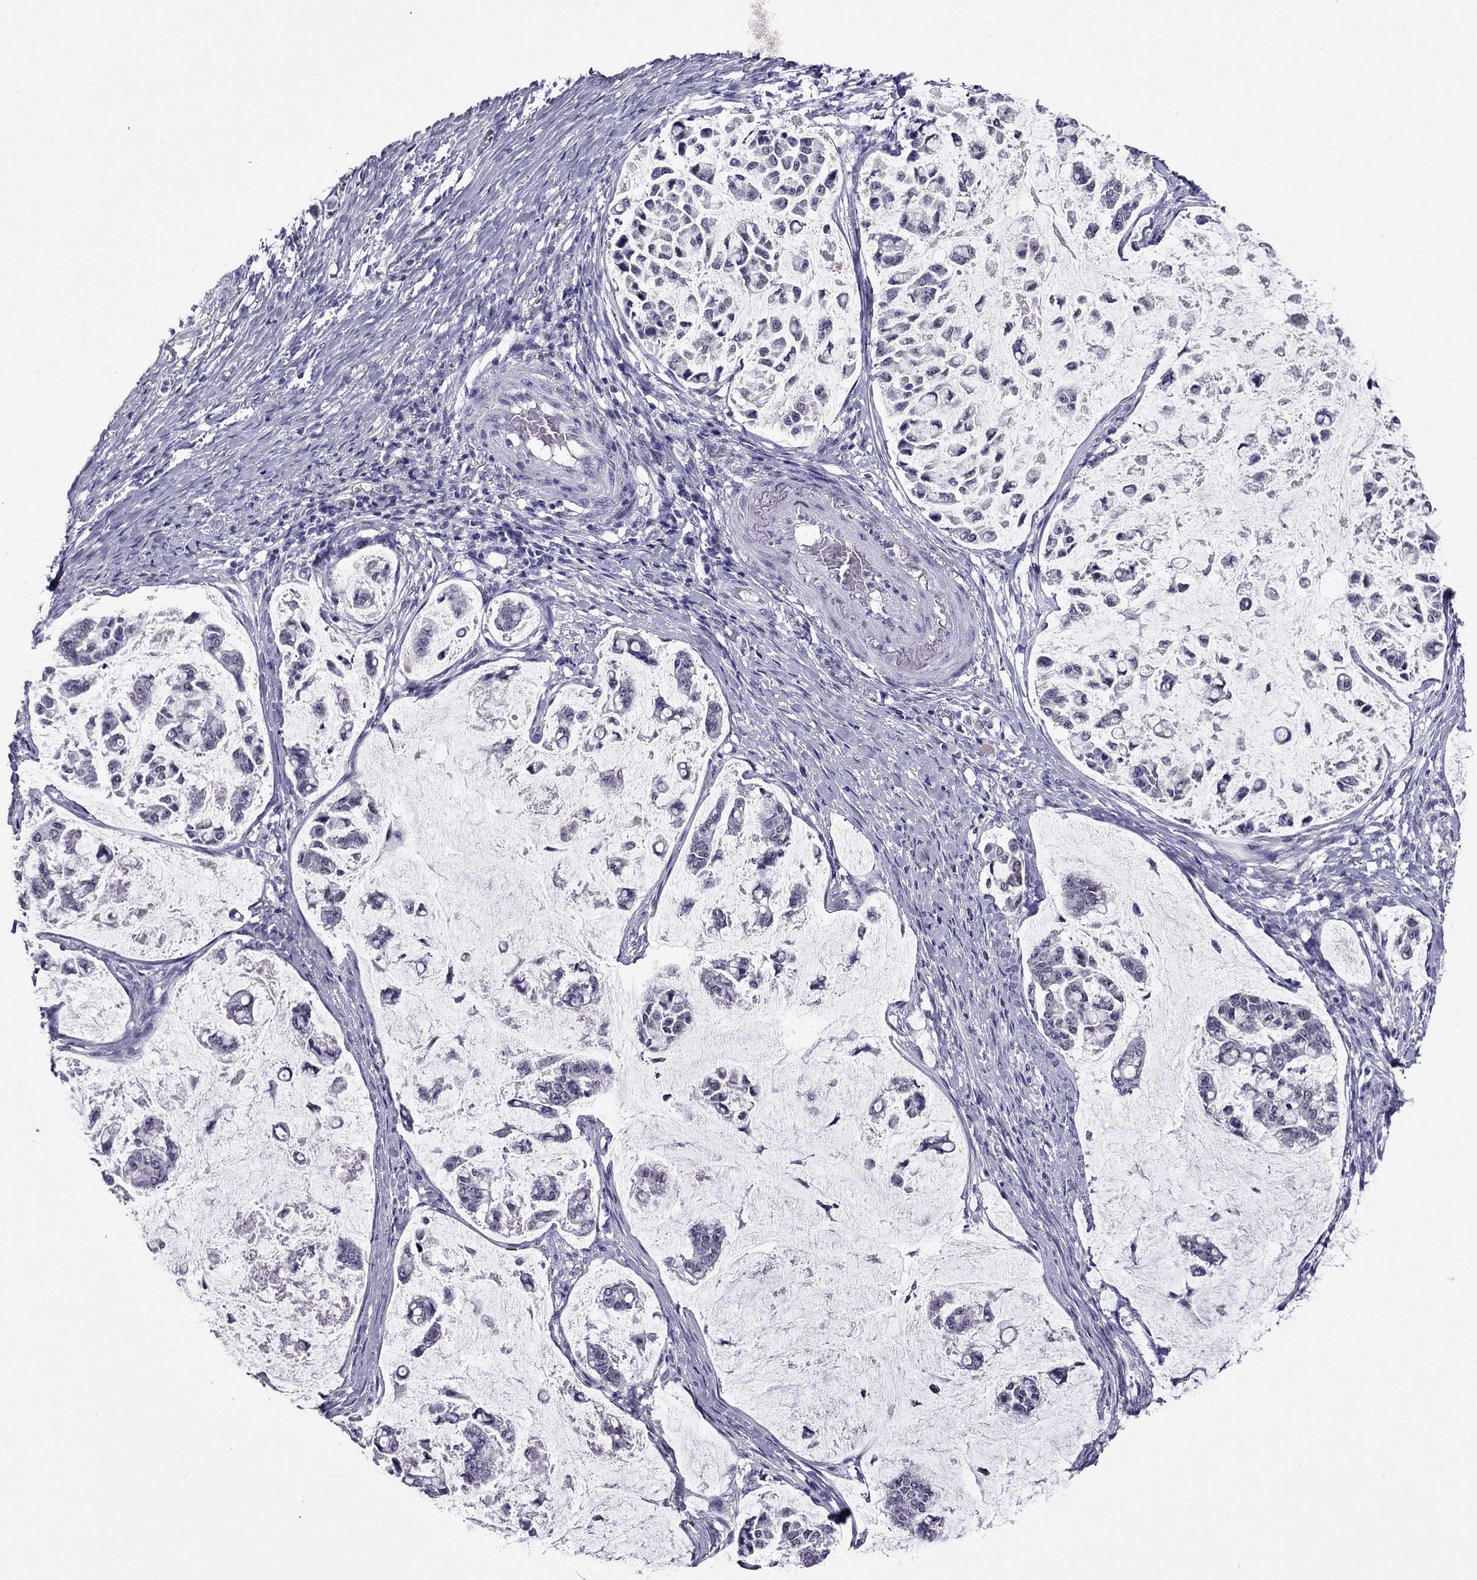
{"staining": {"intensity": "negative", "quantity": "none", "location": "none"}, "tissue": "stomach cancer", "cell_type": "Tumor cells", "image_type": "cancer", "snomed": [{"axis": "morphology", "description": "Adenocarcinoma, NOS"}, {"axis": "topography", "description": "Stomach"}], "caption": "Protein analysis of stomach cancer (adenocarcinoma) displays no significant staining in tumor cells. The staining is performed using DAB brown chromogen with nuclei counter-stained in using hematoxylin.", "gene": "MYLK3", "patient": {"sex": "male", "age": 82}}